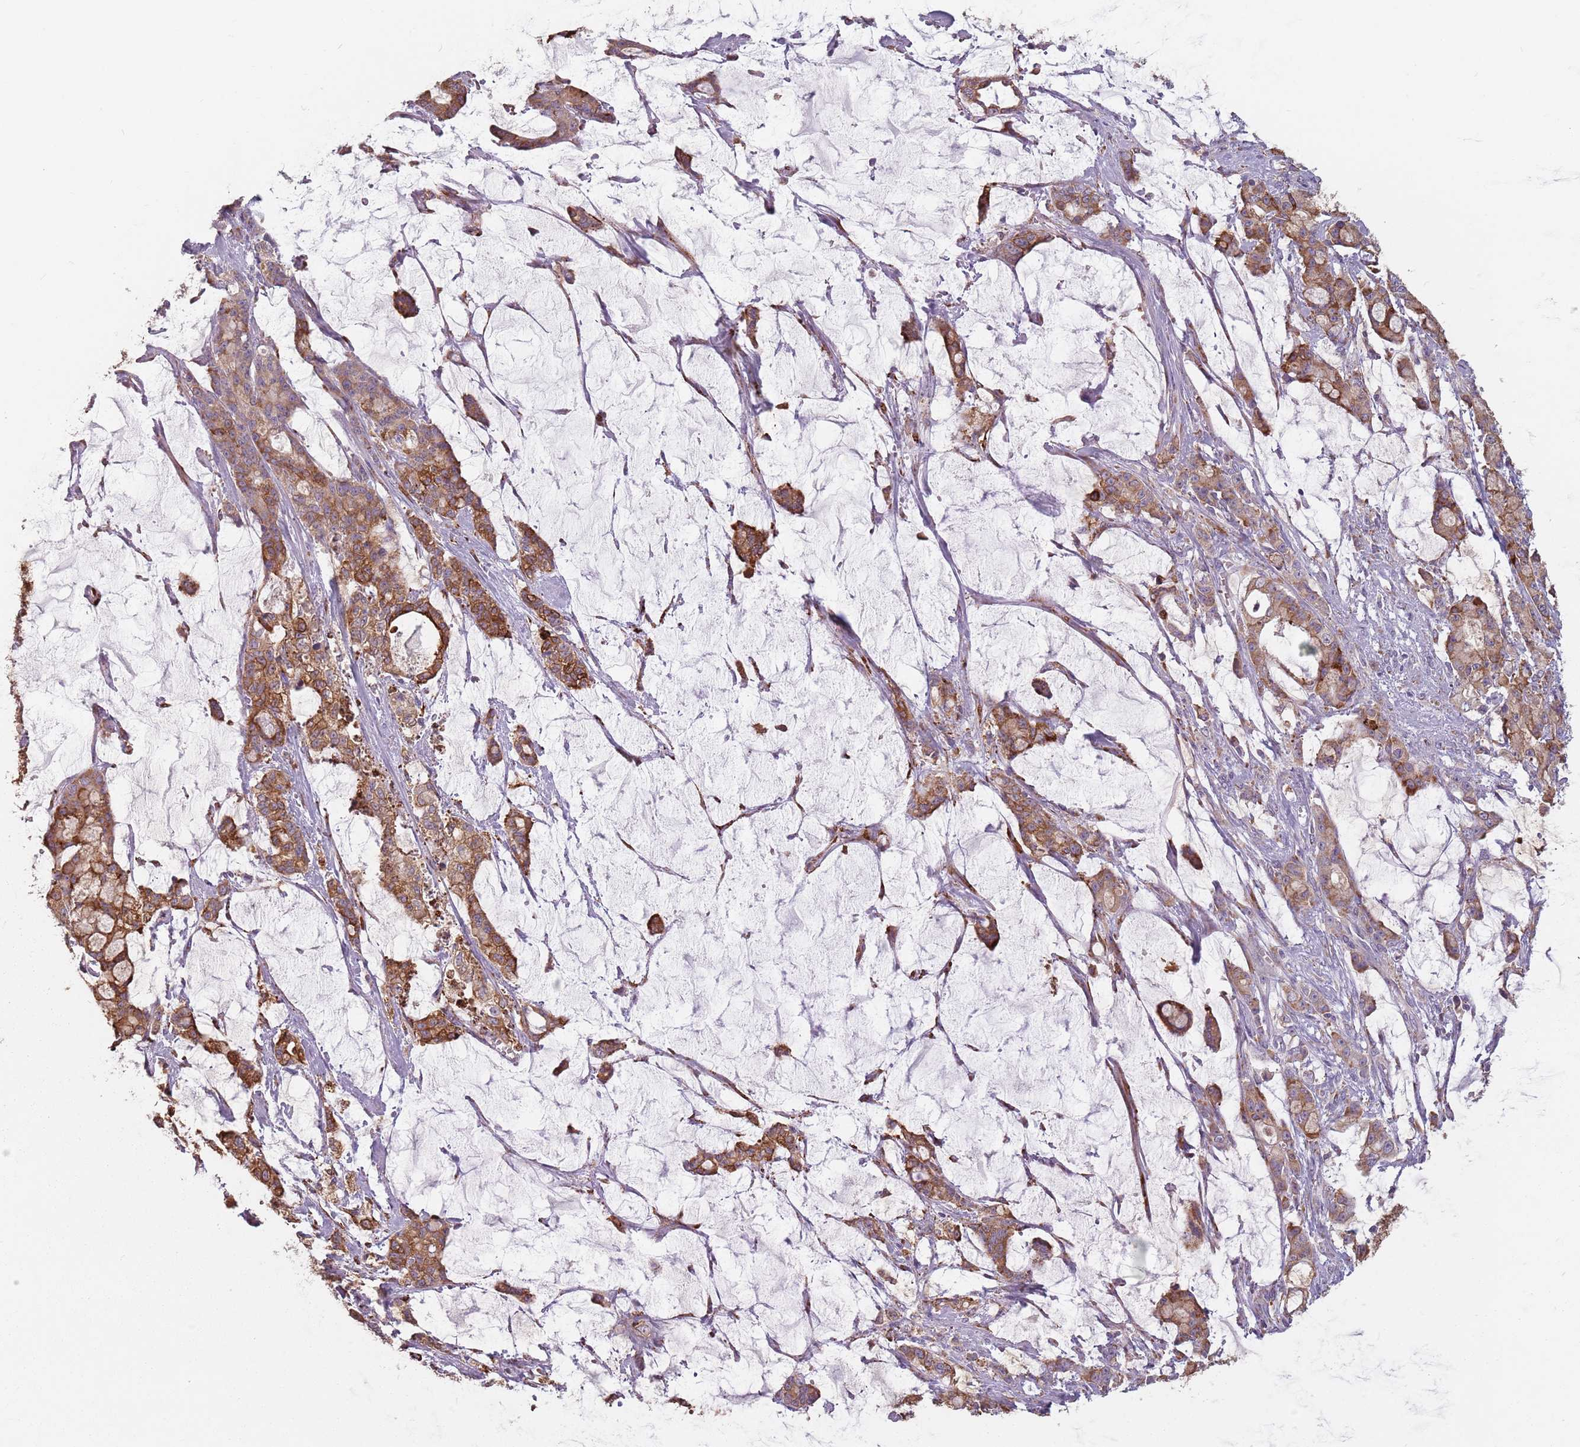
{"staining": {"intensity": "moderate", "quantity": ">75%", "location": "cytoplasmic/membranous"}, "tissue": "pancreatic cancer", "cell_type": "Tumor cells", "image_type": "cancer", "snomed": [{"axis": "morphology", "description": "Adenocarcinoma, NOS"}, {"axis": "topography", "description": "Pancreas"}], "caption": "Human pancreatic cancer stained for a protein (brown) displays moderate cytoplasmic/membranous positive expression in approximately >75% of tumor cells.", "gene": "RPS9", "patient": {"sex": "female", "age": 73}}